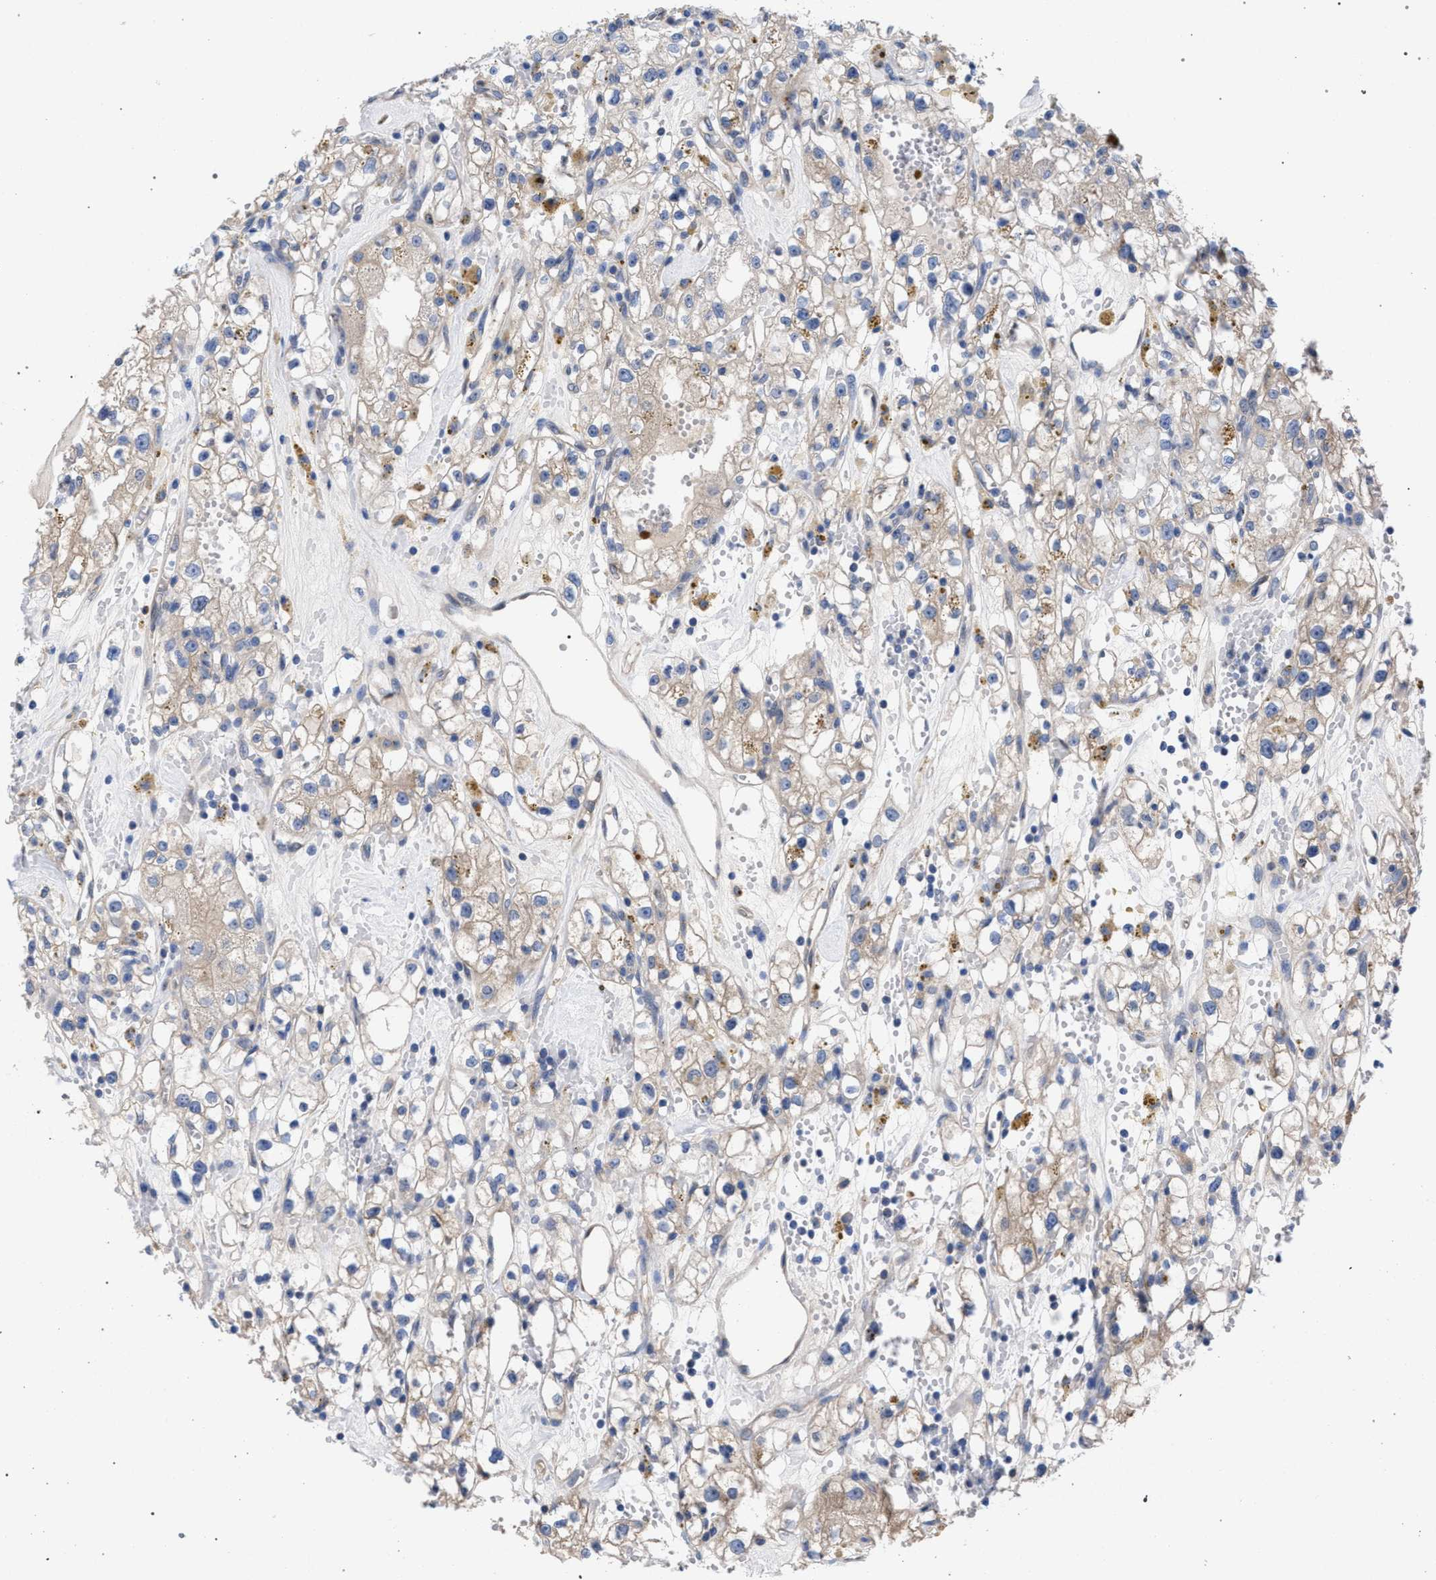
{"staining": {"intensity": "weak", "quantity": ">75%", "location": "cytoplasmic/membranous"}, "tissue": "renal cancer", "cell_type": "Tumor cells", "image_type": "cancer", "snomed": [{"axis": "morphology", "description": "Adenocarcinoma, NOS"}, {"axis": "topography", "description": "Kidney"}], "caption": "Weak cytoplasmic/membranous staining is present in about >75% of tumor cells in renal cancer (adenocarcinoma).", "gene": "GMPR", "patient": {"sex": "male", "age": 56}}